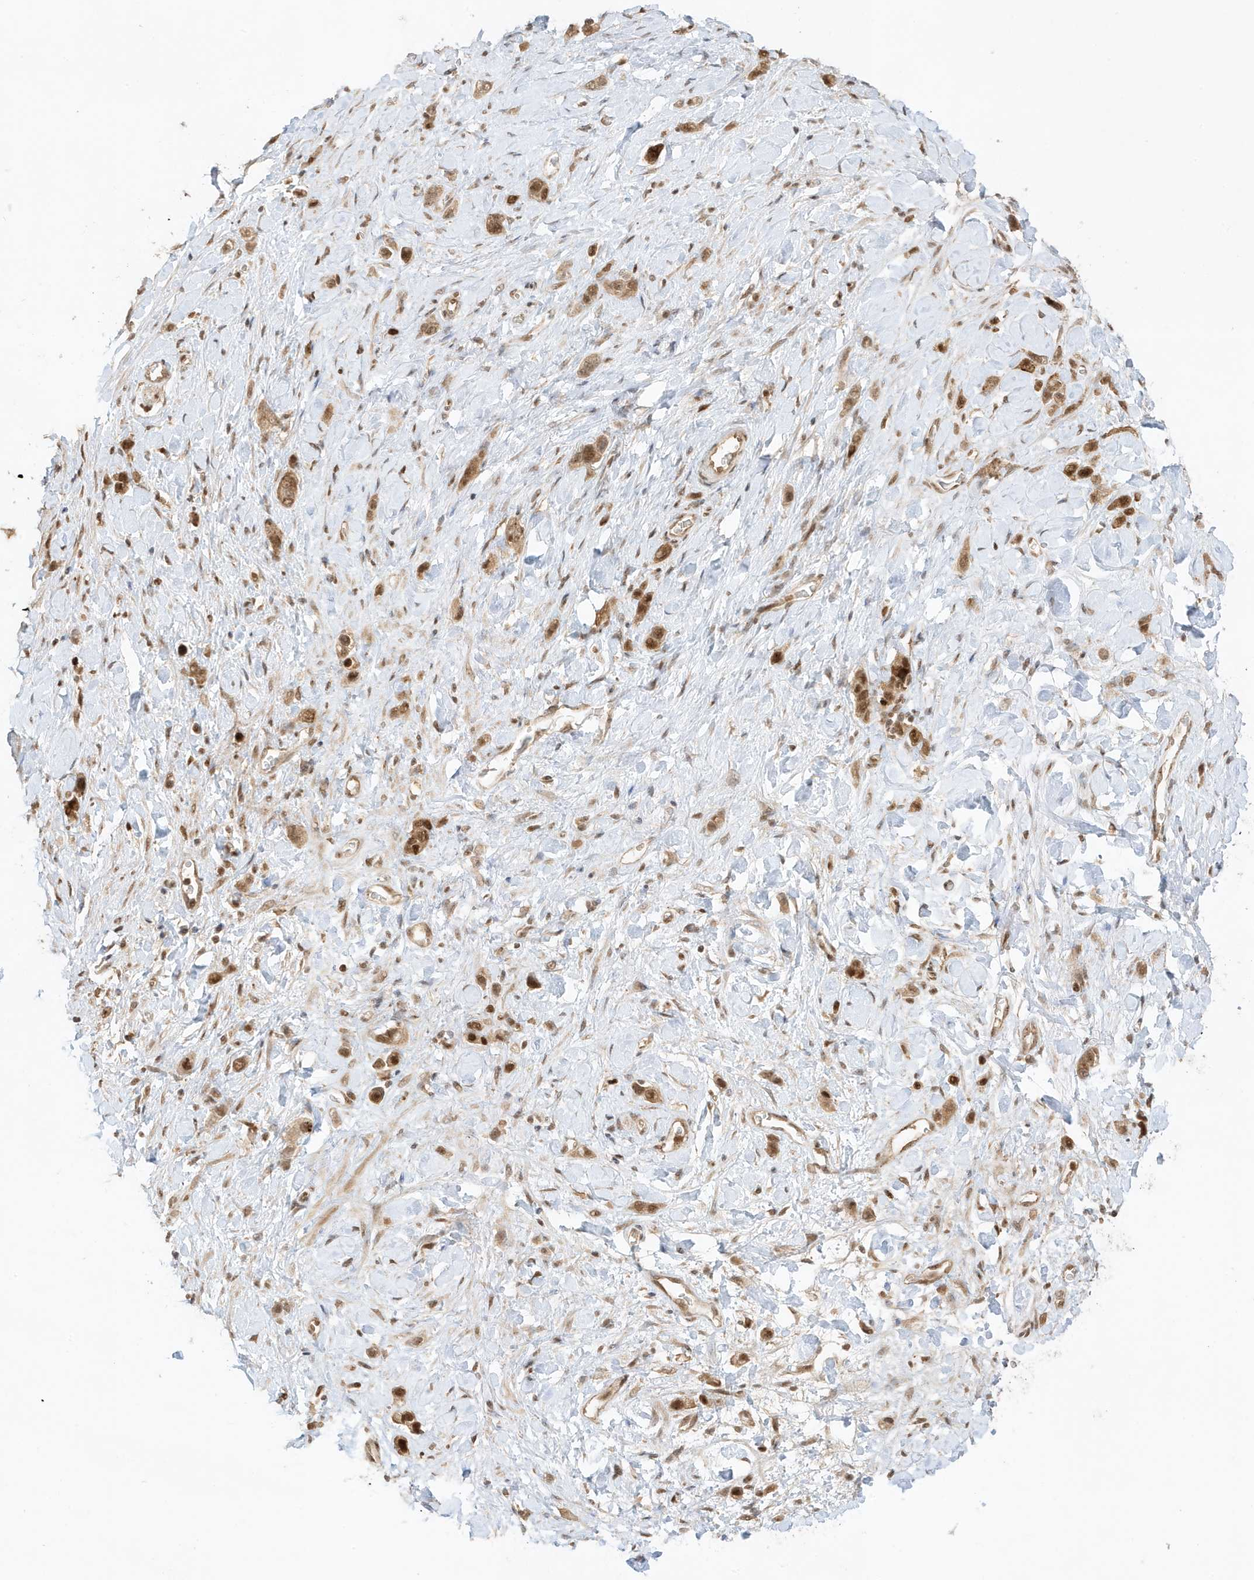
{"staining": {"intensity": "moderate", "quantity": ">75%", "location": "cytoplasmic/membranous,nuclear"}, "tissue": "stomach cancer", "cell_type": "Tumor cells", "image_type": "cancer", "snomed": [{"axis": "morphology", "description": "Adenocarcinoma, NOS"}, {"axis": "topography", "description": "Stomach"}], "caption": "A high-resolution micrograph shows immunohistochemistry (IHC) staining of stomach adenocarcinoma, which reveals moderate cytoplasmic/membranous and nuclear staining in about >75% of tumor cells.", "gene": "ZBTB41", "patient": {"sex": "female", "age": 65}}